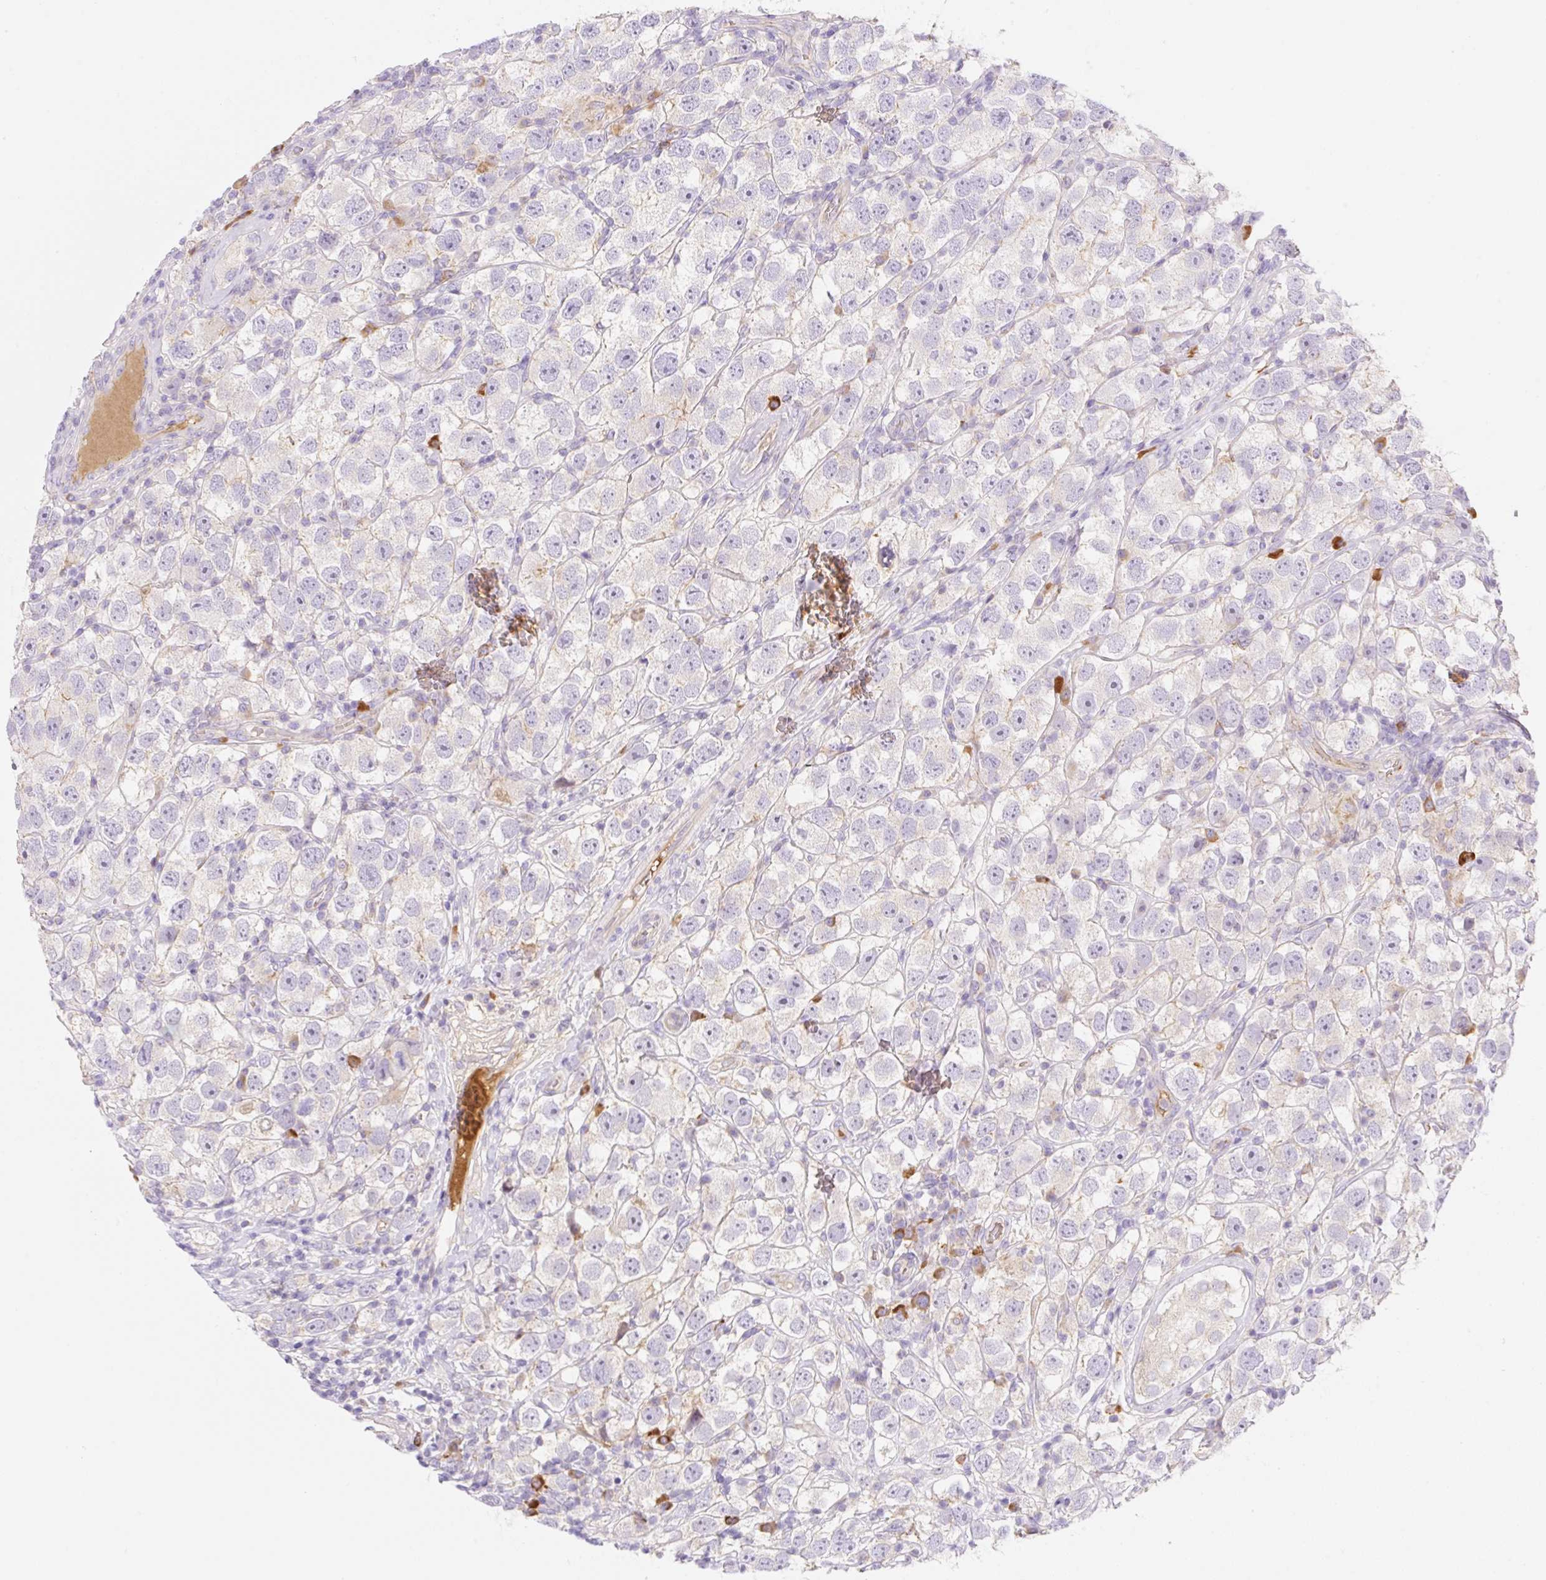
{"staining": {"intensity": "negative", "quantity": "none", "location": "none"}, "tissue": "testis cancer", "cell_type": "Tumor cells", "image_type": "cancer", "snomed": [{"axis": "morphology", "description": "Seminoma, NOS"}, {"axis": "topography", "description": "Testis"}], "caption": "Tumor cells show no significant protein expression in testis cancer.", "gene": "DENND5A", "patient": {"sex": "male", "age": 26}}